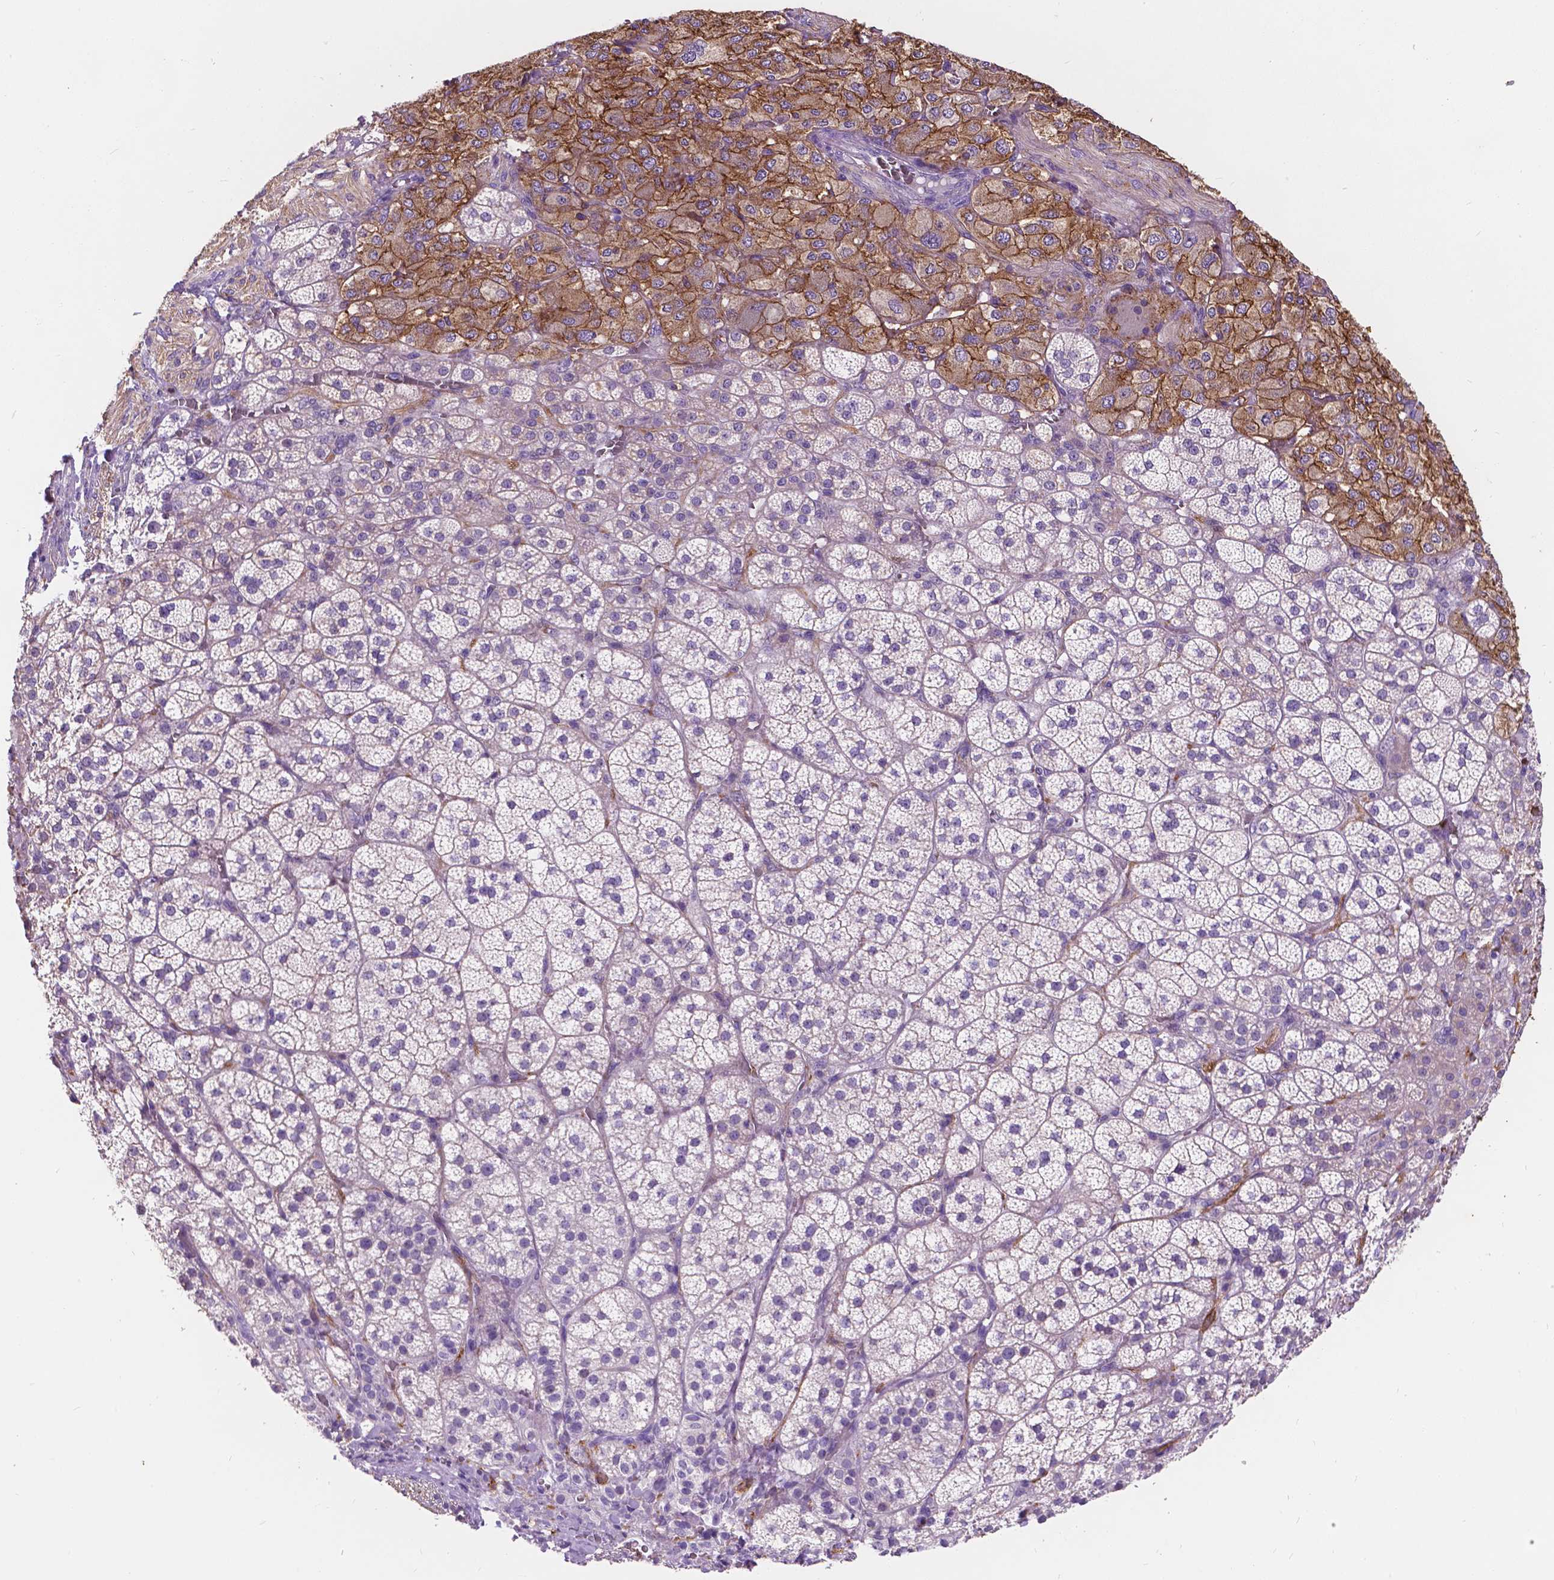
{"staining": {"intensity": "strong", "quantity": "<25%", "location": "cytoplasmic/membranous"}, "tissue": "adrenal gland", "cell_type": "Glandular cells", "image_type": "normal", "snomed": [{"axis": "morphology", "description": "Normal tissue, NOS"}, {"axis": "topography", "description": "Adrenal gland"}], "caption": "Strong cytoplasmic/membranous protein staining is identified in approximately <25% of glandular cells in adrenal gland. The staining is performed using DAB brown chromogen to label protein expression. The nuclei are counter-stained blue using hematoxylin.", "gene": "GNAO1", "patient": {"sex": "female", "age": 60}}